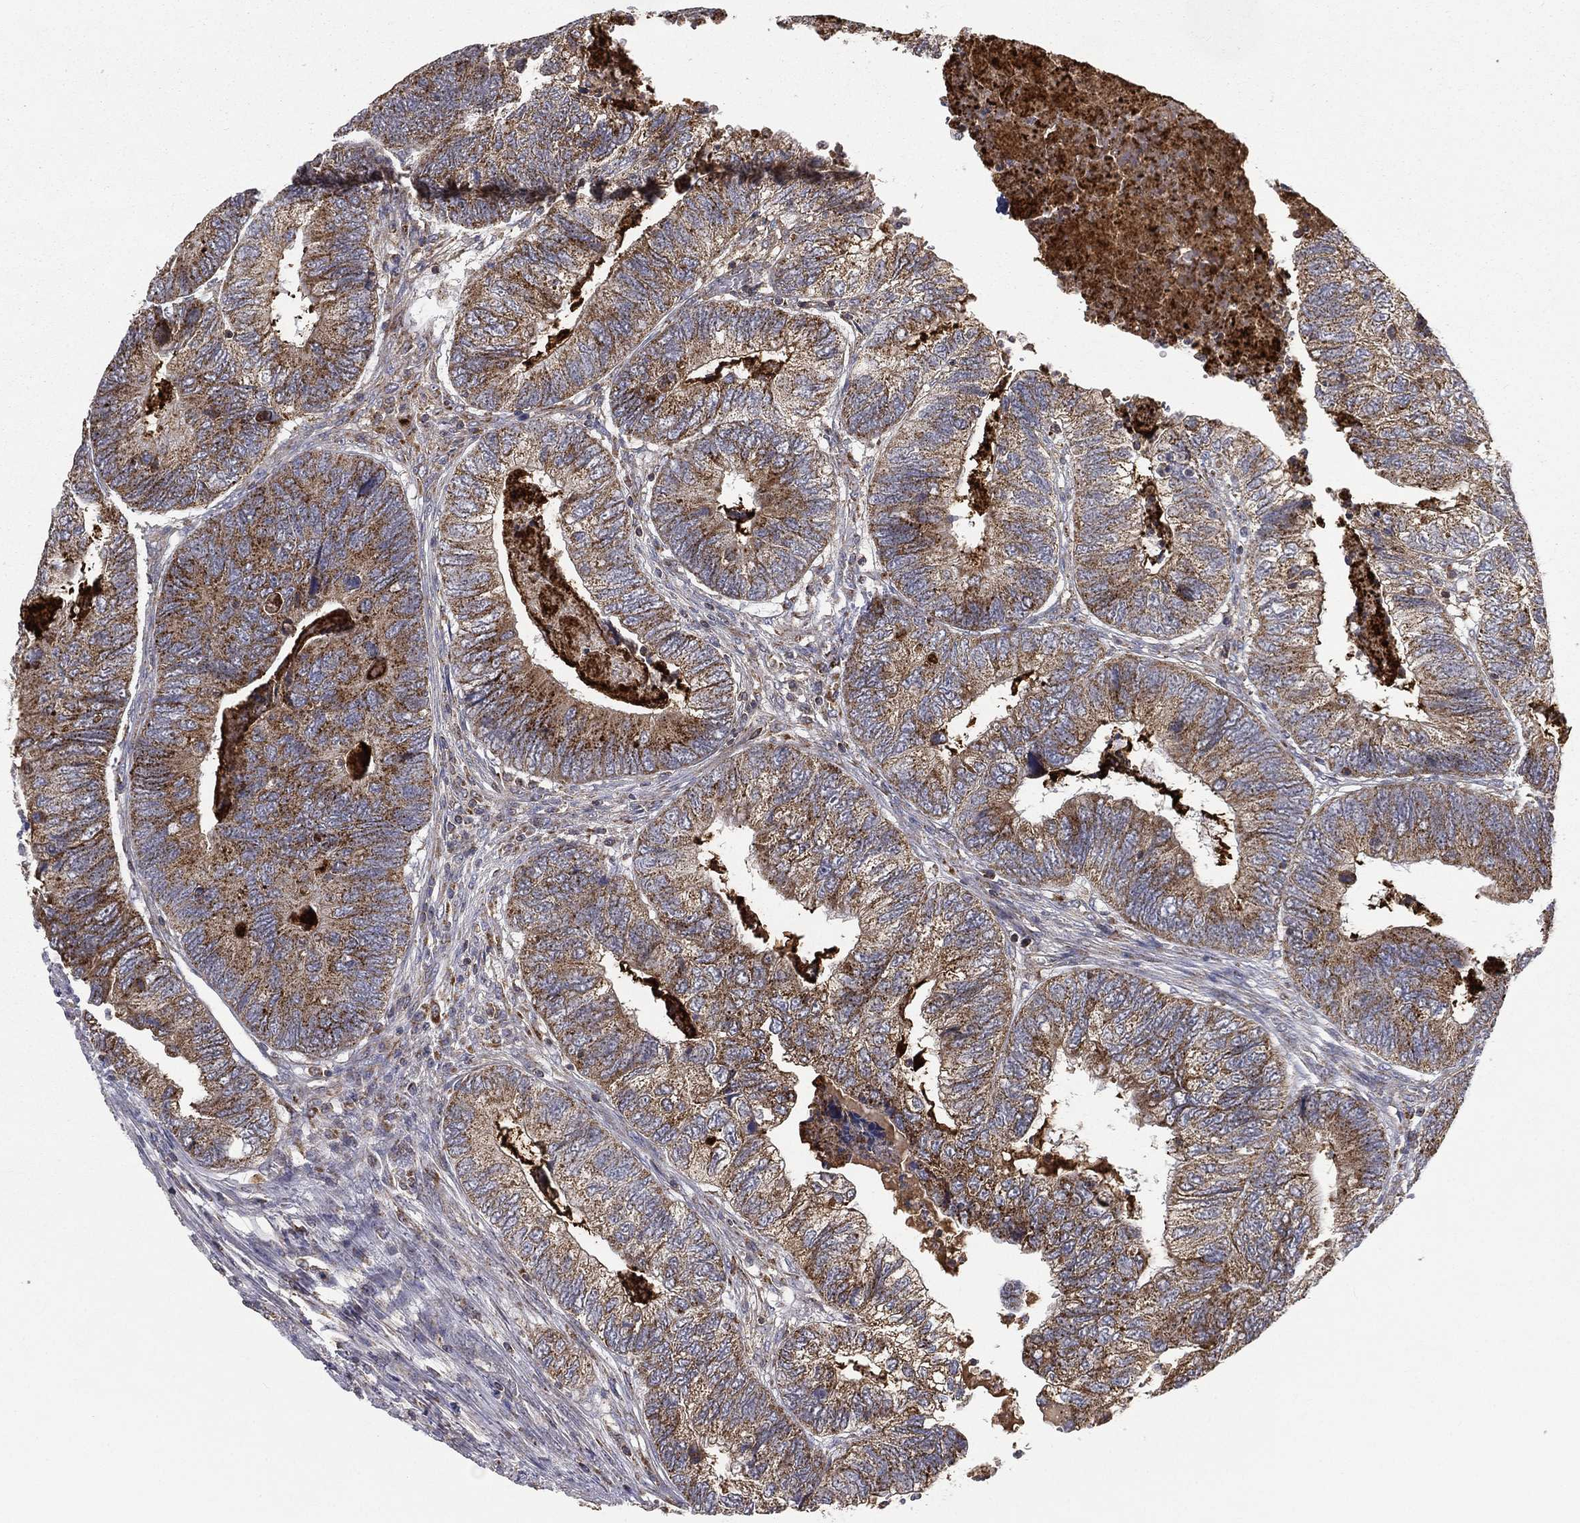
{"staining": {"intensity": "moderate", "quantity": ">75%", "location": "cytoplasmic/membranous"}, "tissue": "colorectal cancer", "cell_type": "Tumor cells", "image_type": "cancer", "snomed": [{"axis": "morphology", "description": "Adenocarcinoma, NOS"}, {"axis": "topography", "description": "Colon"}], "caption": "This micrograph demonstrates adenocarcinoma (colorectal) stained with immunohistochemistry to label a protein in brown. The cytoplasmic/membranous of tumor cells show moderate positivity for the protein. Nuclei are counter-stained blue.", "gene": "RIN3", "patient": {"sex": "female", "age": 67}}